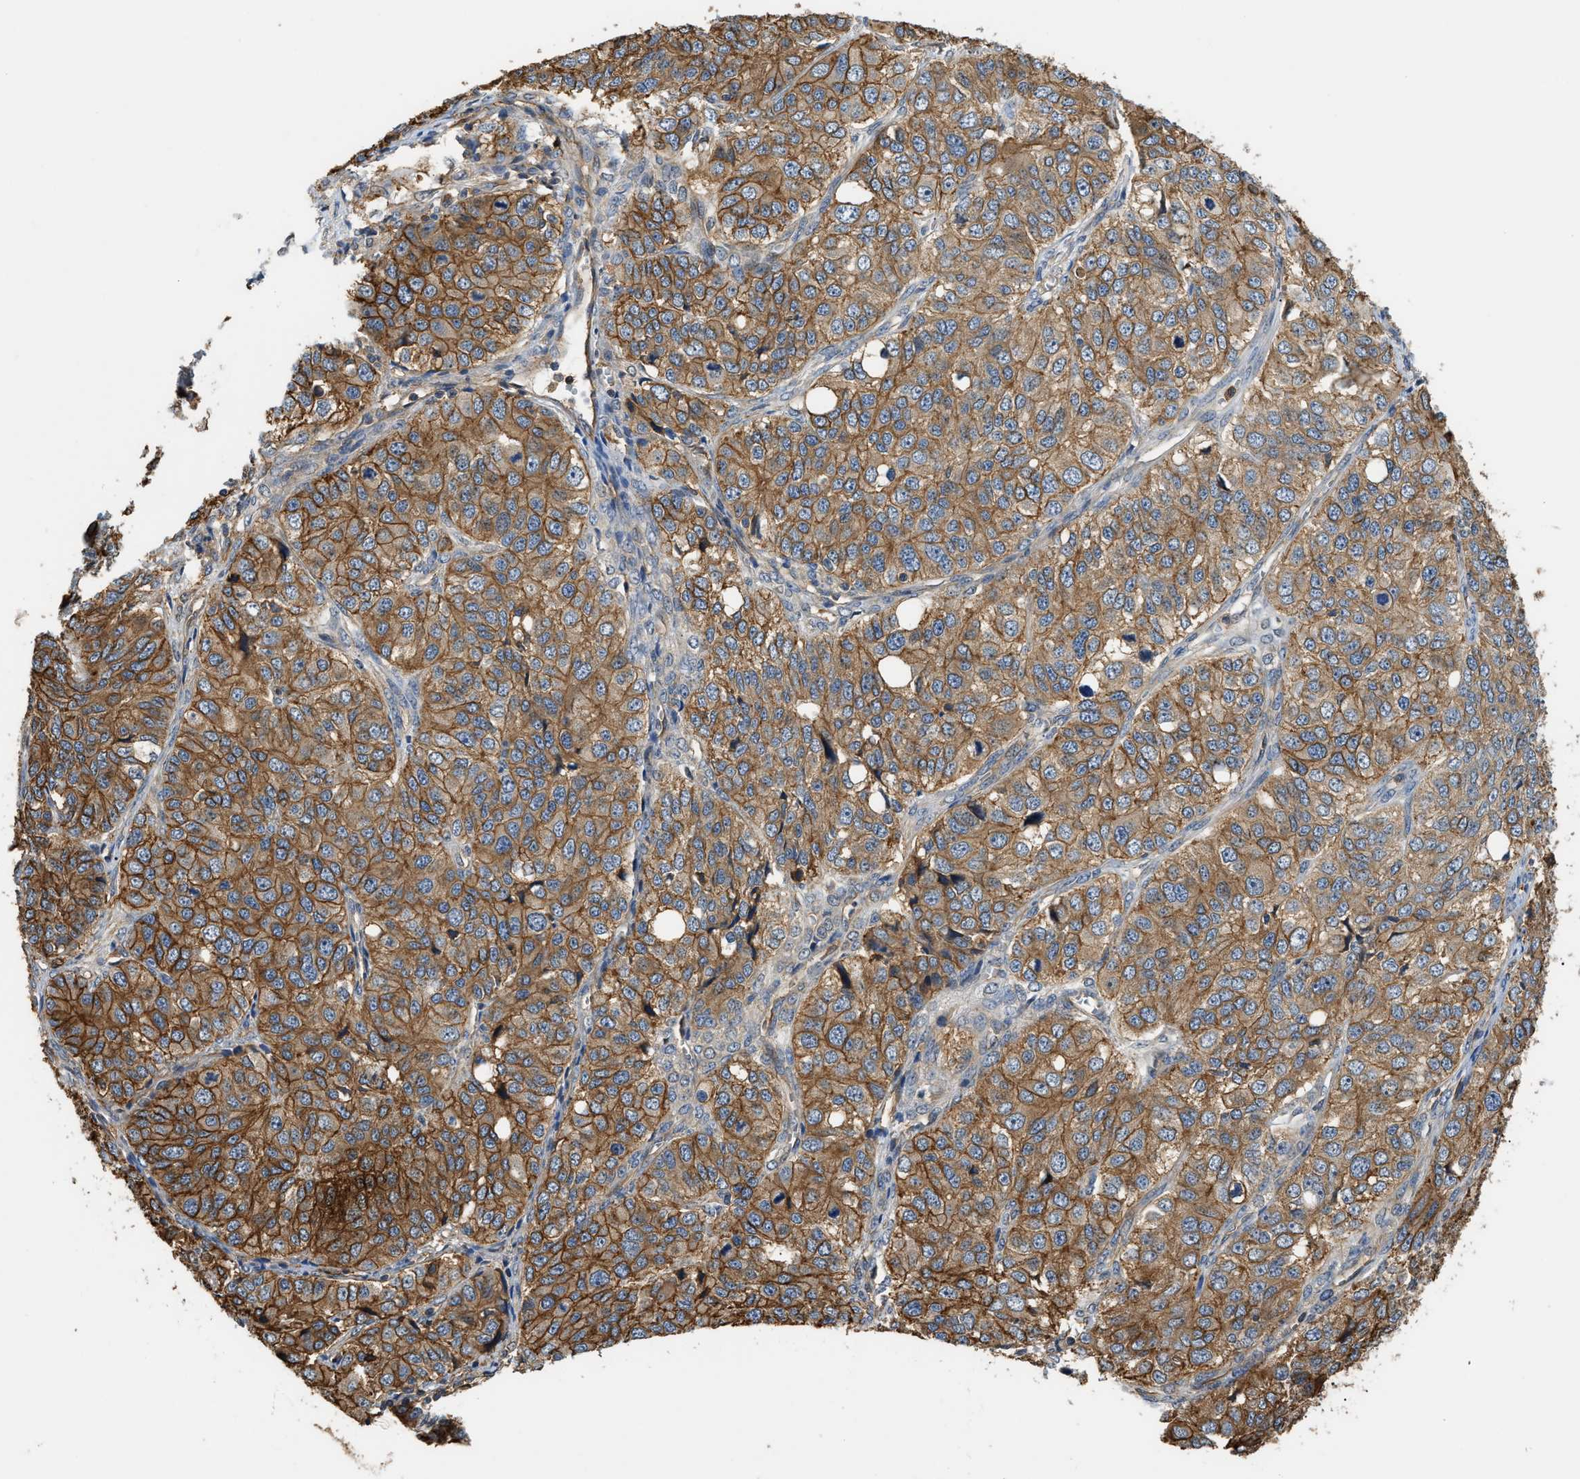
{"staining": {"intensity": "moderate", "quantity": ">75%", "location": "cytoplasmic/membranous"}, "tissue": "ovarian cancer", "cell_type": "Tumor cells", "image_type": "cancer", "snomed": [{"axis": "morphology", "description": "Carcinoma, endometroid"}, {"axis": "topography", "description": "Ovary"}], "caption": "Protein analysis of endometroid carcinoma (ovarian) tissue demonstrates moderate cytoplasmic/membranous staining in approximately >75% of tumor cells. Using DAB (brown) and hematoxylin (blue) stains, captured at high magnification using brightfield microscopy.", "gene": "DDHD2", "patient": {"sex": "female", "age": 51}}